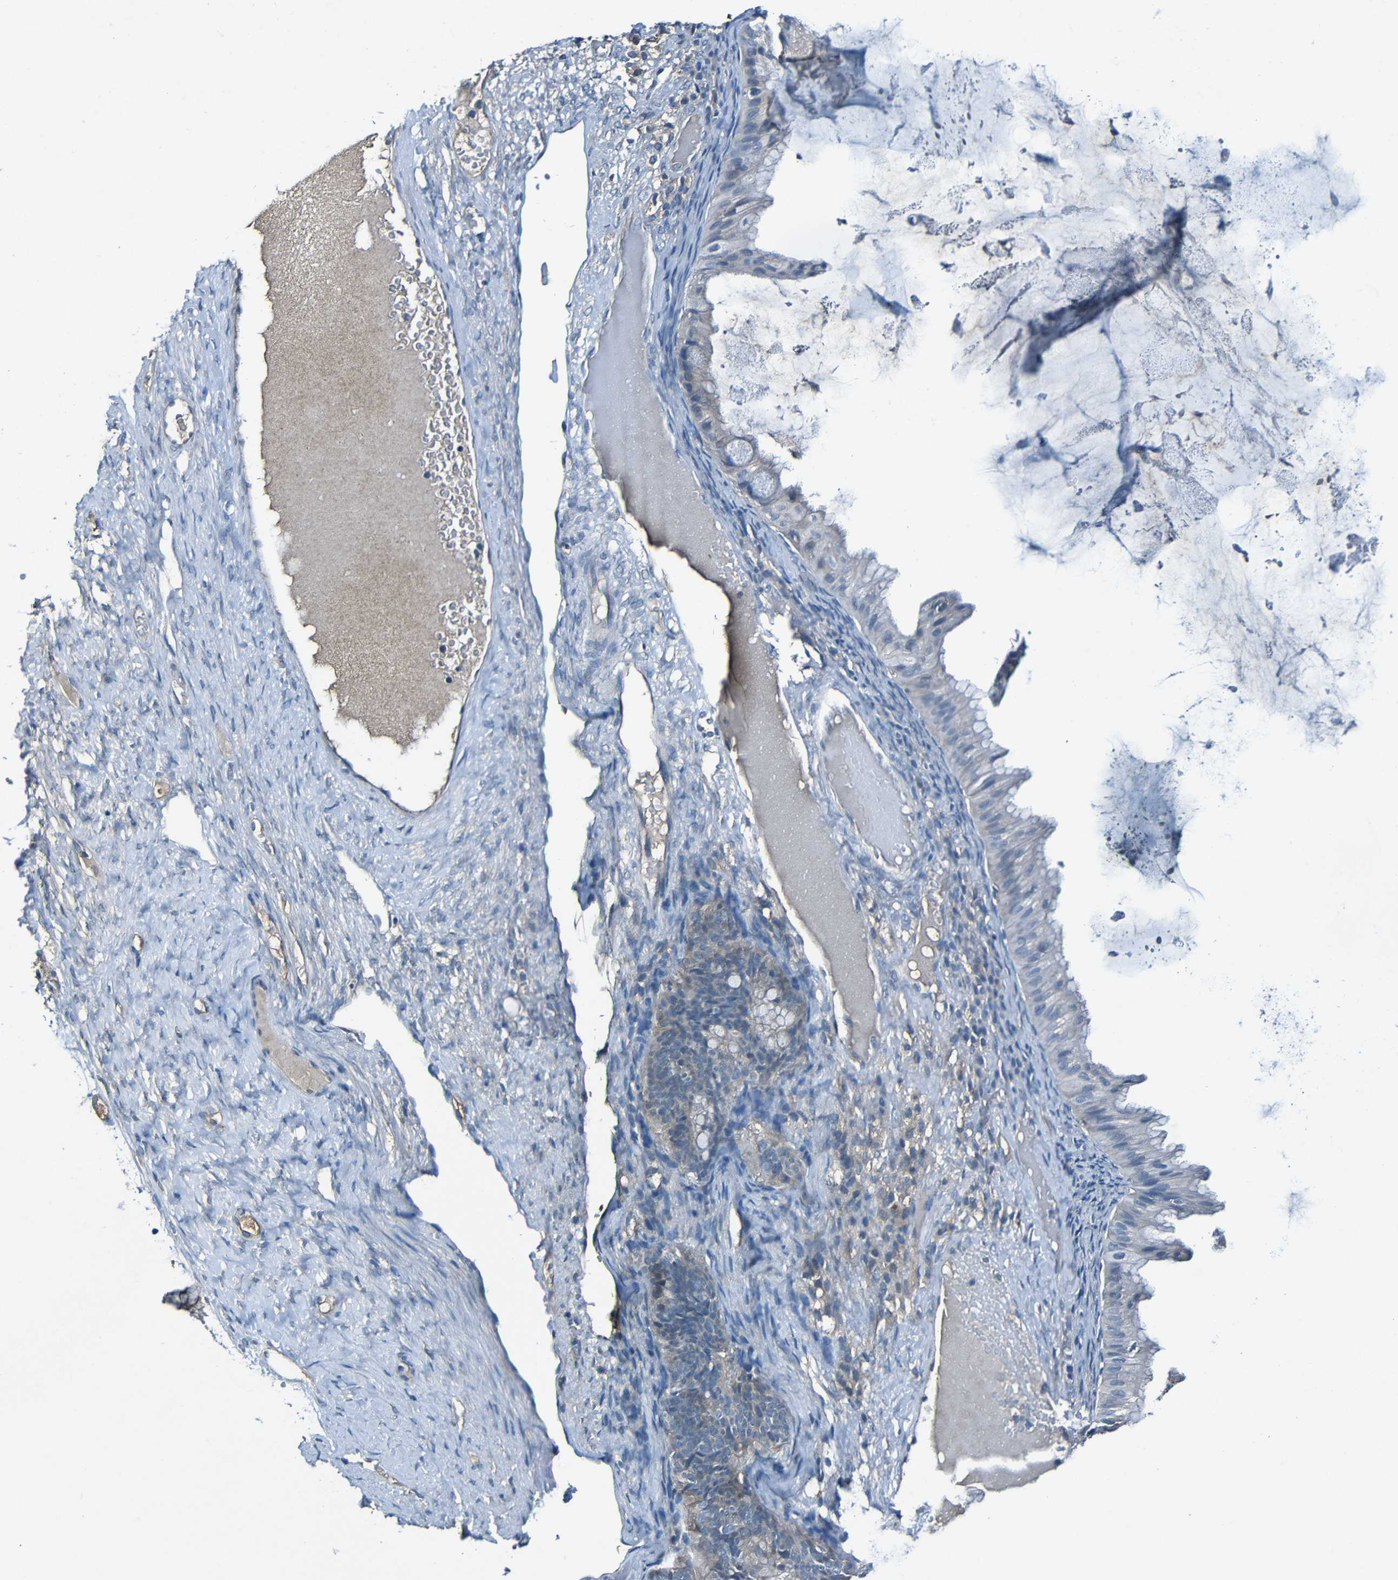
{"staining": {"intensity": "negative", "quantity": "none", "location": "none"}, "tissue": "ovarian cancer", "cell_type": "Tumor cells", "image_type": "cancer", "snomed": [{"axis": "morphology", "description": "Cystadenocarcinoma, mucinous, NOS"}, {"axis": "topography", "description": "Ovary"}], "caption": "Ovarian cancer was stained to show a protein in brown. There is no significant expression in tumor cells.", "gene": "LRRC70", "patient": {"sex": "female", "age": 61}}